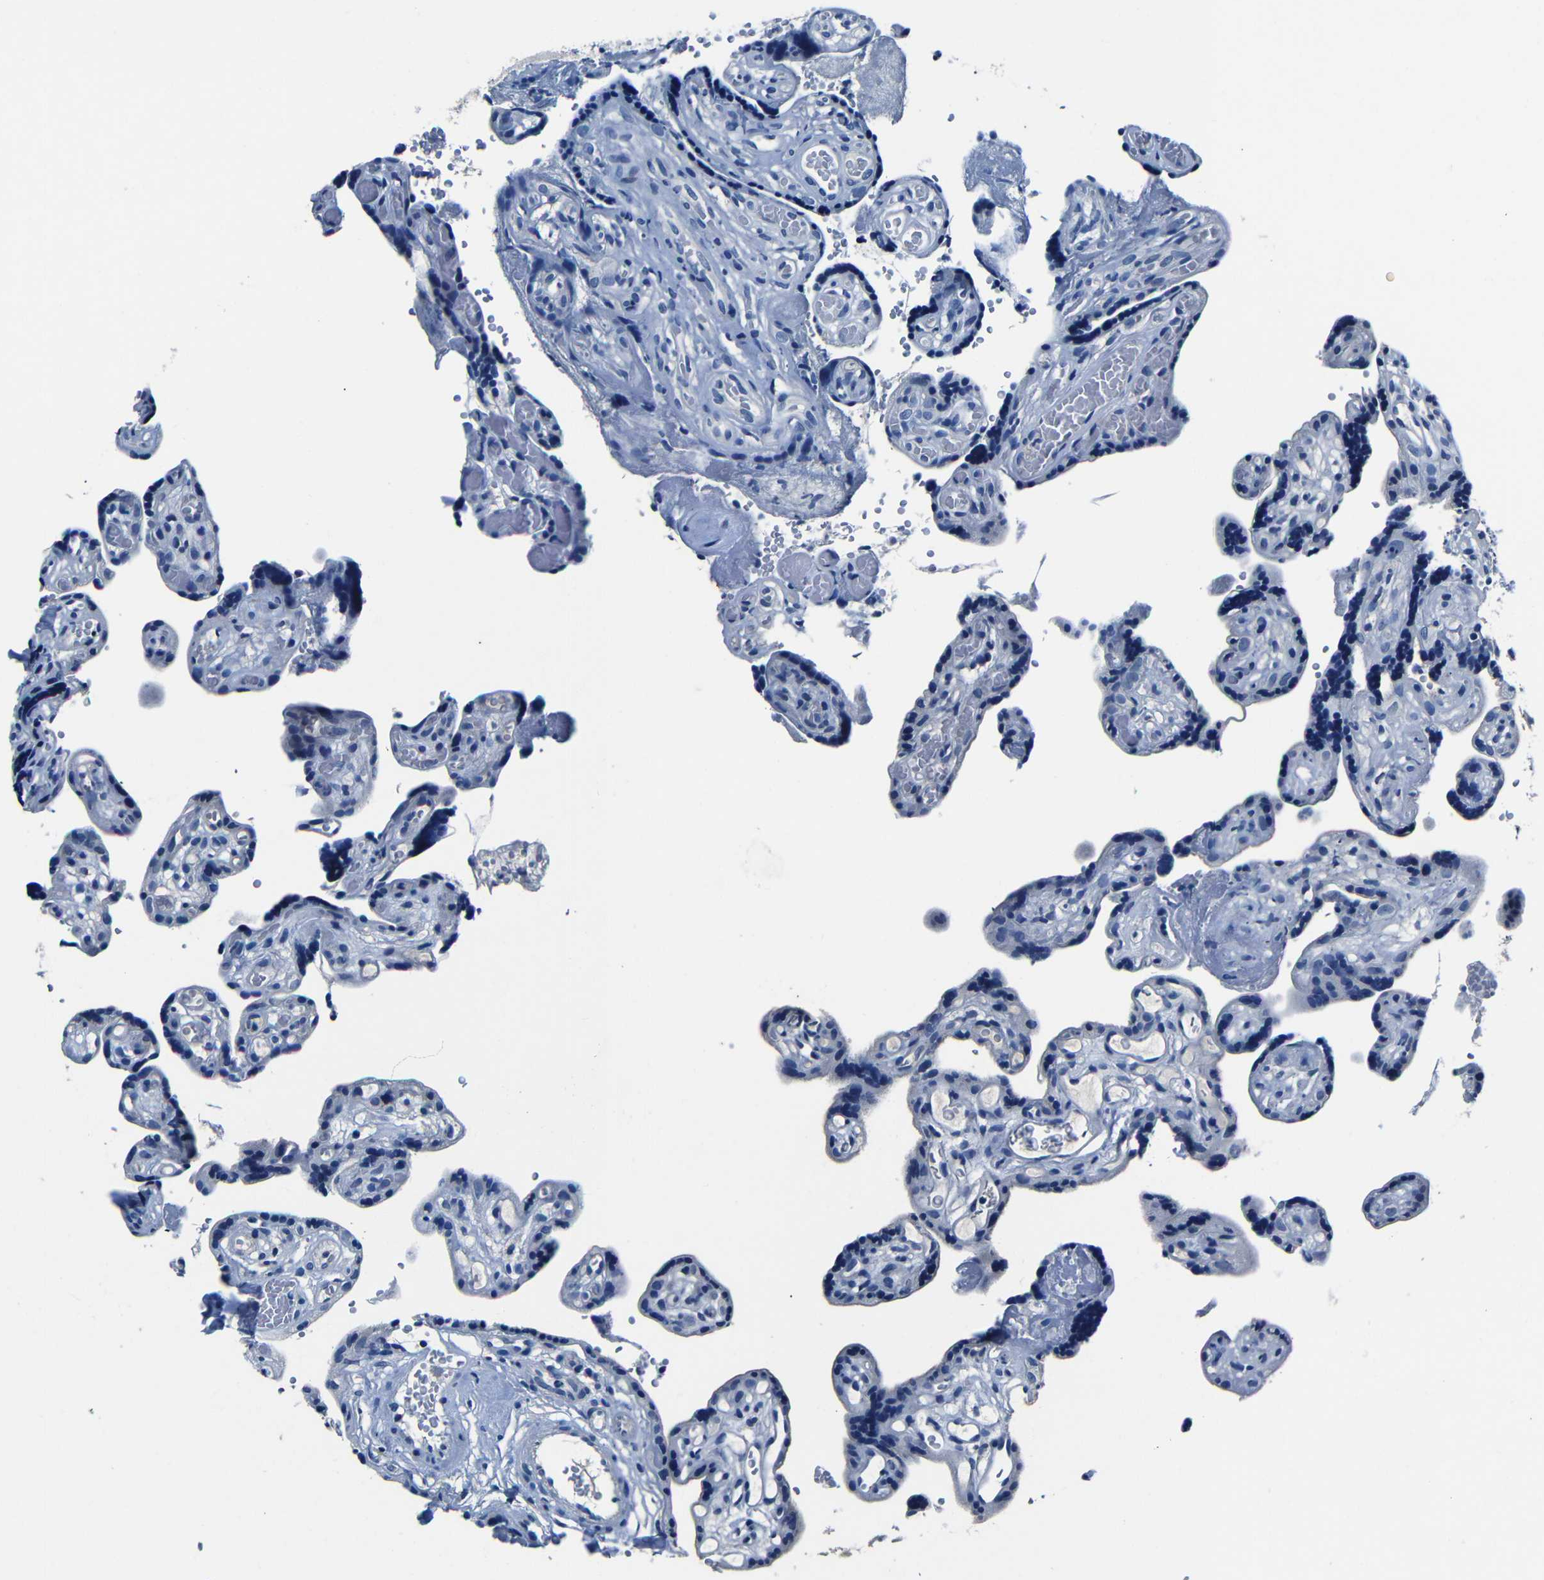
{"staining": {"intensity": "negative", "quantity": "none", "location": "none"}, "tissue": "placenta", "cell_type": "Decidual cells", "image_type": "normal", "snomed": [{"axis": "morphology", "description": "Normal tissue, NOS"}, {"axis": "topography", "description": "Placenta"}], "caption": "The photomicrograph displays no significant staining in decidual cells of placenta.", "gene": "NCMAP", "patient": {"sex": "female", "age": 30}}